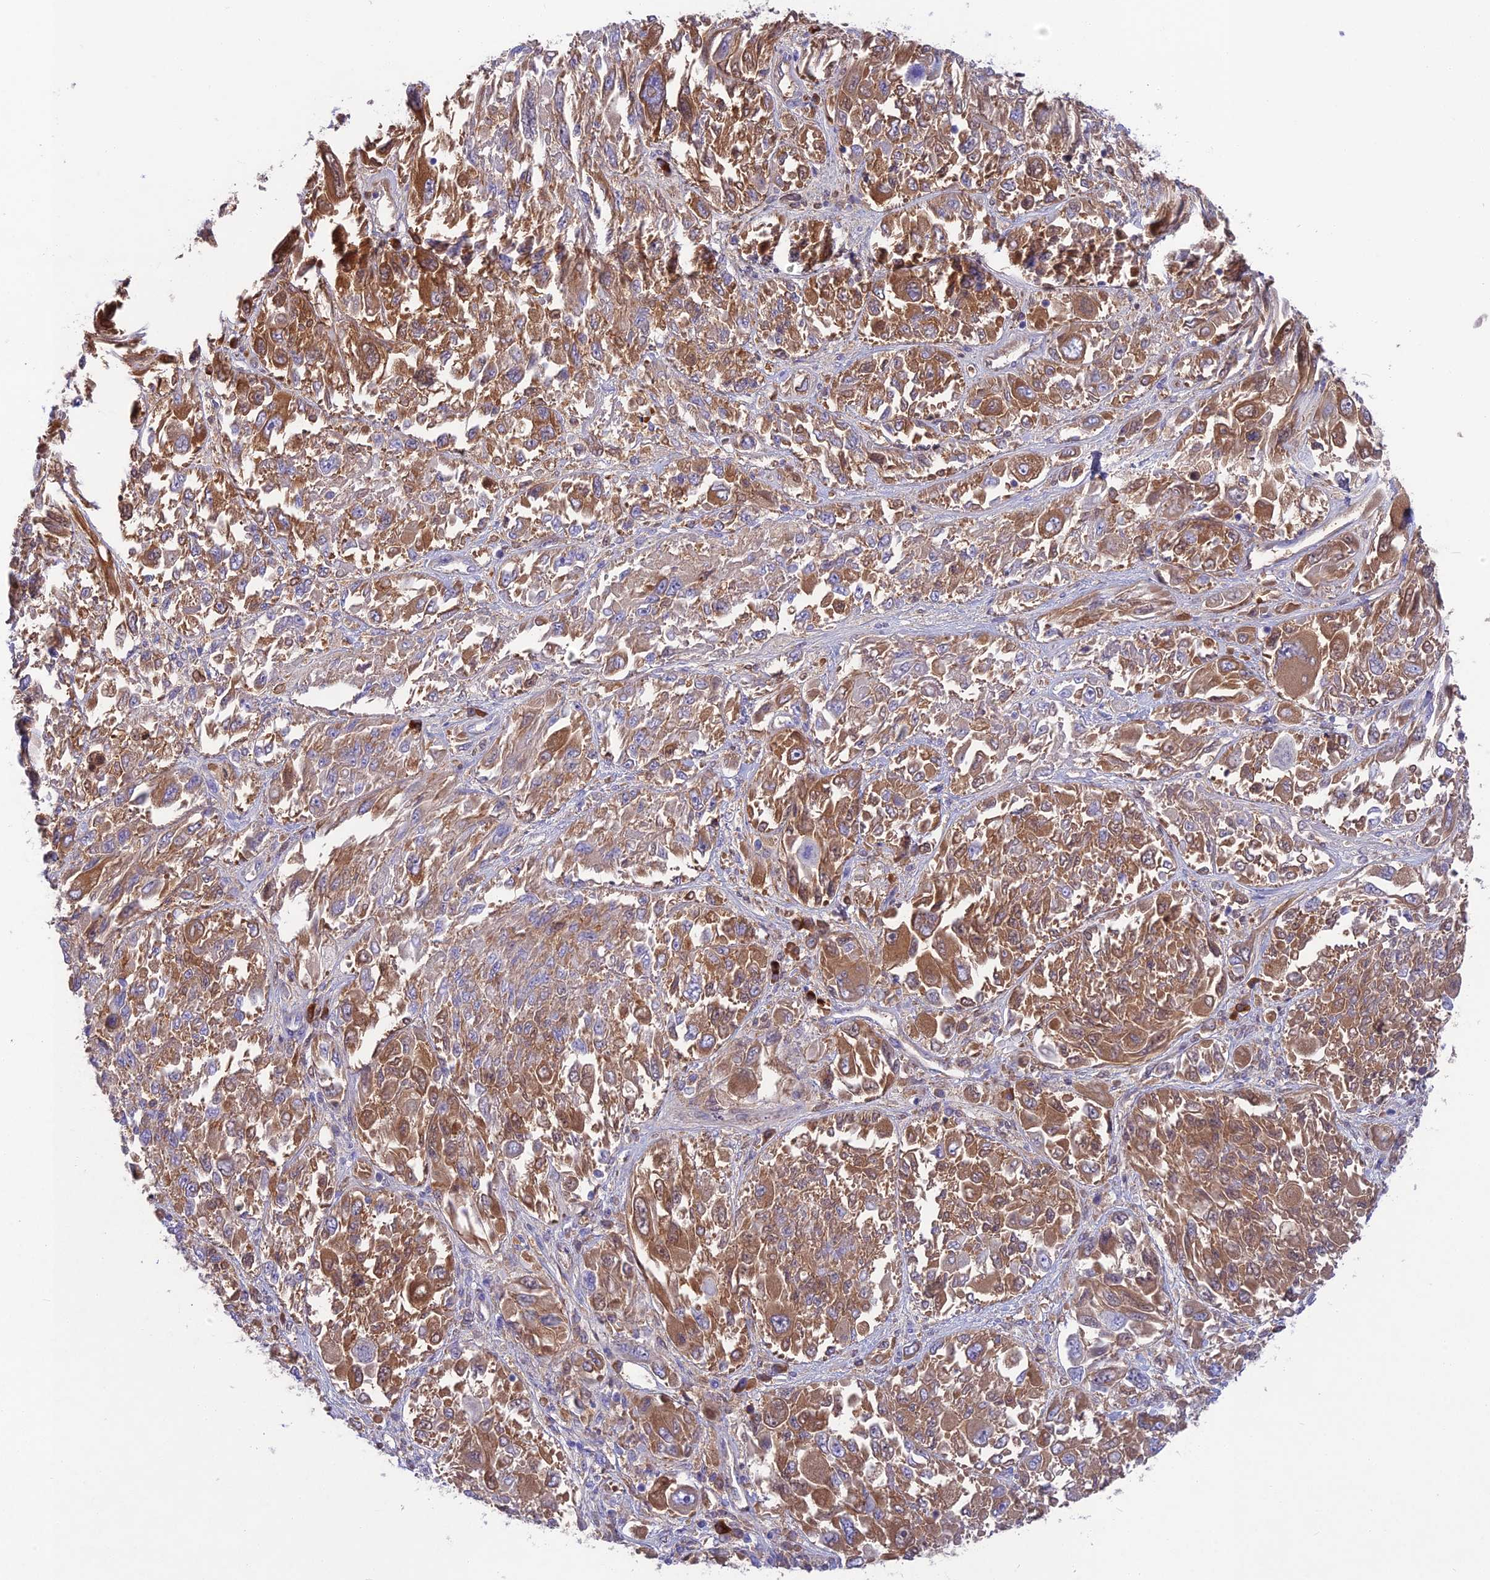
{"staining": {"intensity": "moderate", "quantity": ">75%", "location": "cytoplasmic/membranous"}, "tissue": "melanoma", "cell_type": "Tumor cells", "image_type": "cancer", "snomed": [{"axis": "morphology", "description": "Malignant melanoma, NOS"}, {"axis": "topography", "description": "Skin"}], "caption": "Immunohistochemistry (IHC) (DAB) staining of human malignant melanoma shows moderate cytoplasmic/membranous protein staining in about >75% of tumor cells.", "gene": "SNAP91", "patient": {"sex": "female", "age": 91}}